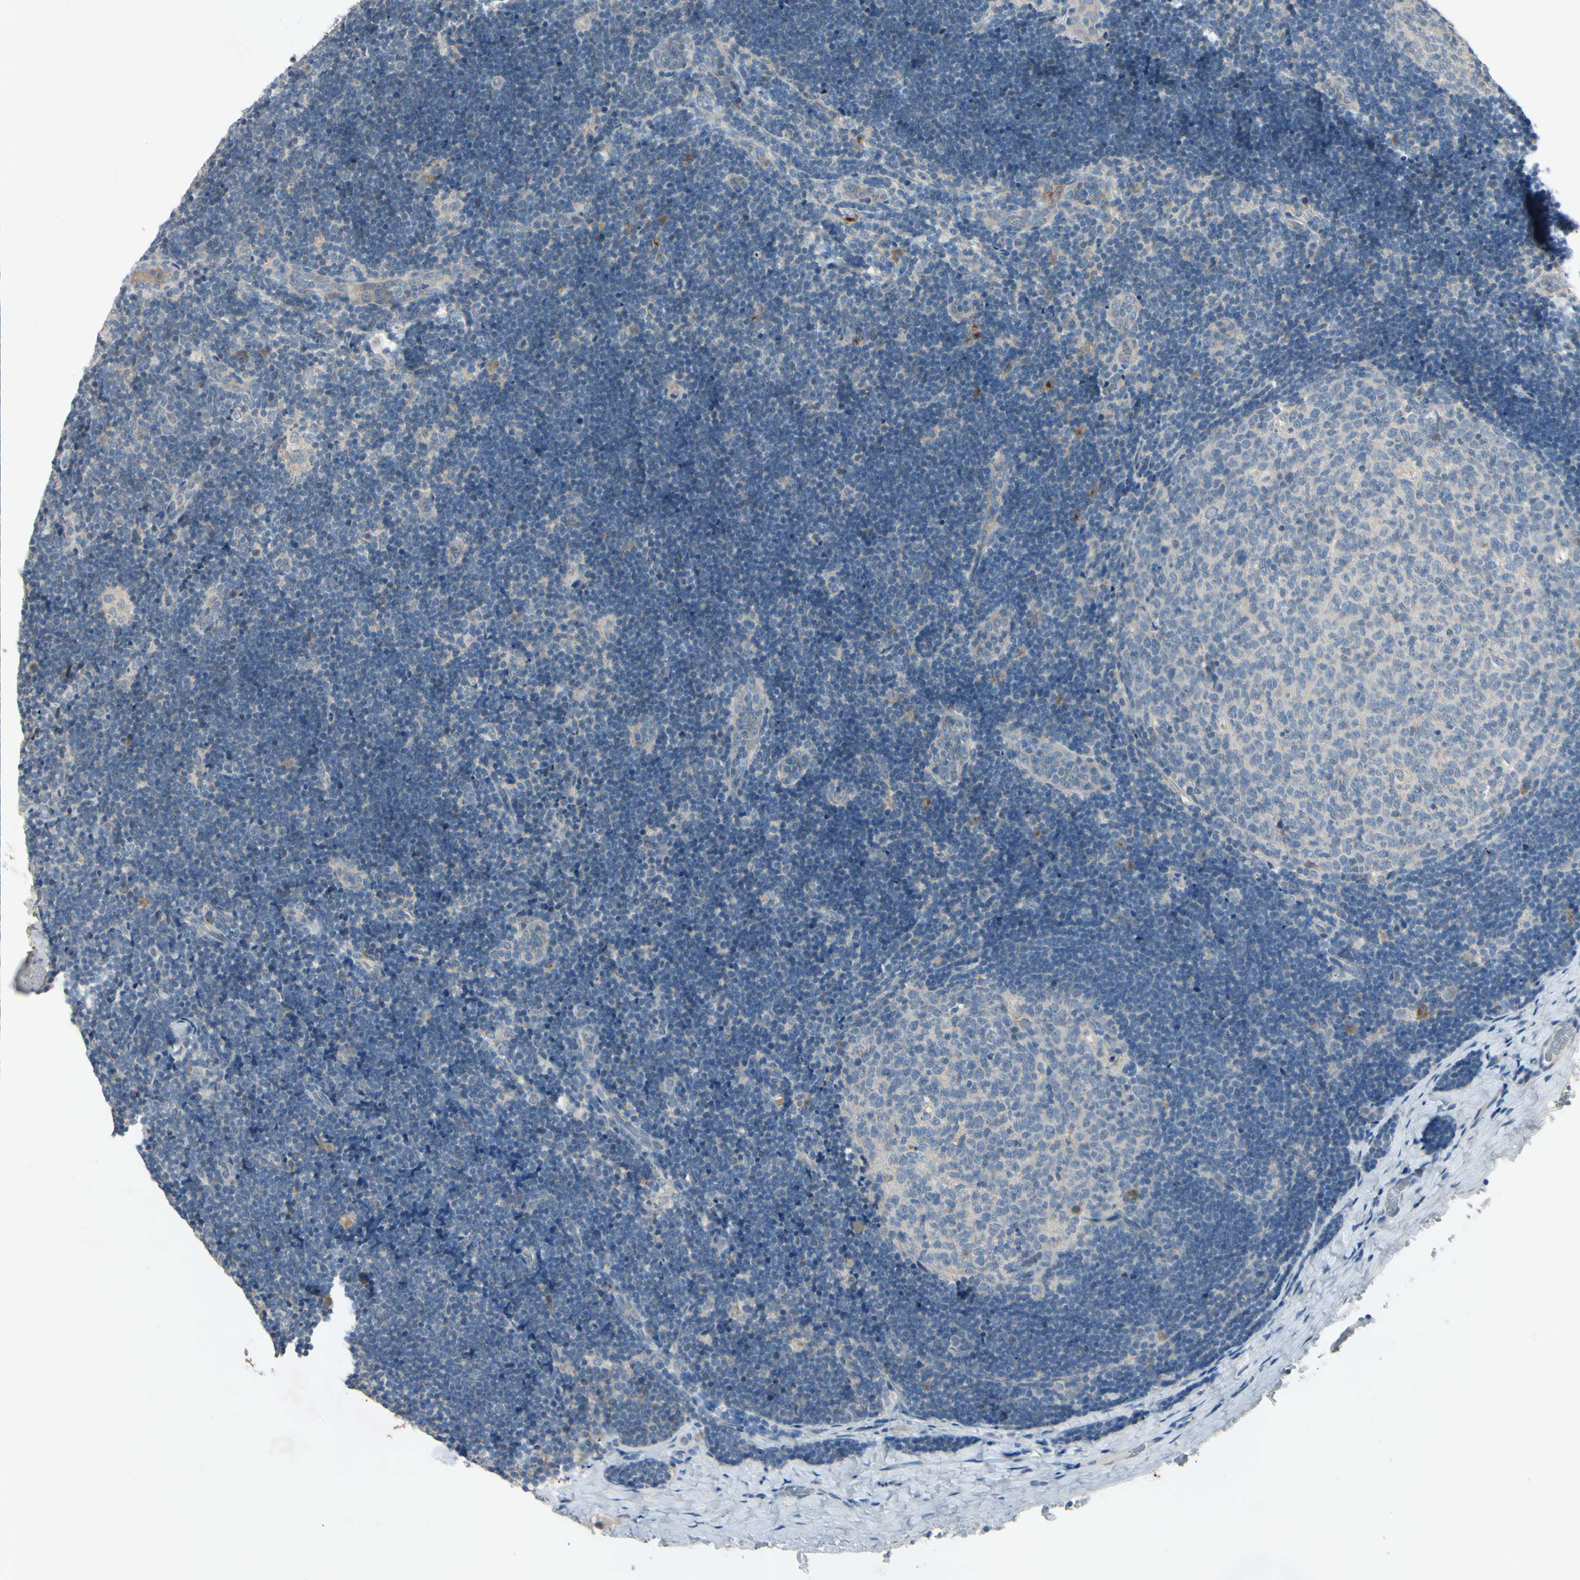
{"staining": {"intensity": "negative", "quantity": "none", "location": "none"}, "tissue": "lymph node", "cell_type": "Germinal center cells", "image_type": "normal", "snomed": [{"axis": "morphology", "description": "Normal tissue, NOS"}, {"axis": "topography", "description": "Lymph node"}], "caption": "Immunohistochemistry (IHC) histopathology image of benign lymph node: human lymph node stained with DAB displays no significant protein positivity in germinal center cells.", "gene": "AATK", "patient": {"sex": "female", "age": 14}}